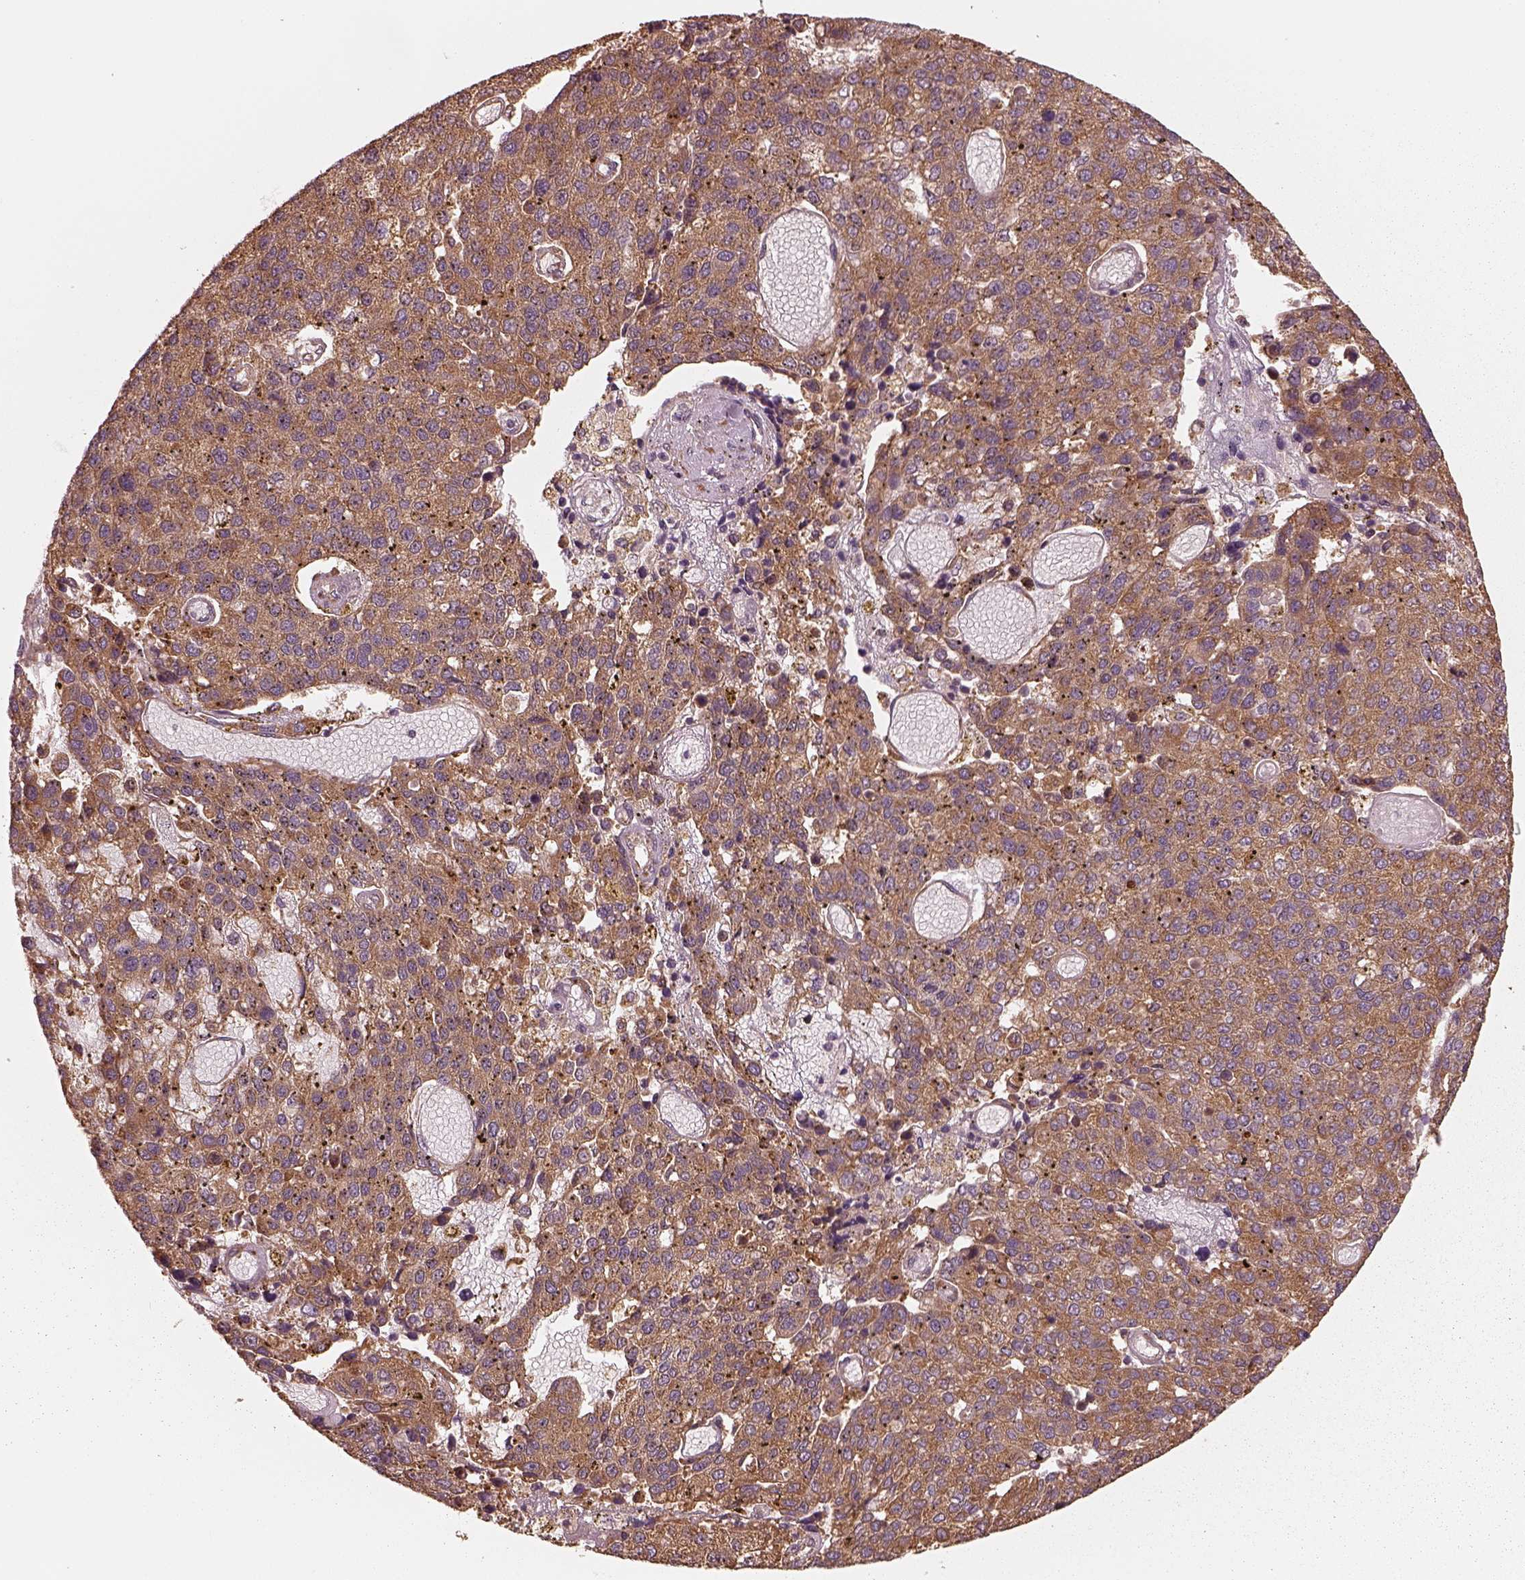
{"staining": {"intensity": "moderate", "quantity": ">75%", "location": "cytoplasmic/membranous"}, "tissue": "pancreatic cancer", "cell_type": "Tumor cells", "image_type": "cancer", "snomed": [{"axis": "morphology", "description": "Adenocarcinoma, NOS"}, {"axis": "topography", "description": "Pancreas"}], "caption": "An image of human pancreatic adenocarcinoma stained for a protein reveals moderate cytoplasmic/membranous brown staining in tumor cells.", "gene": "RPS5", "patient": {"sex": "female", "age": 61}}